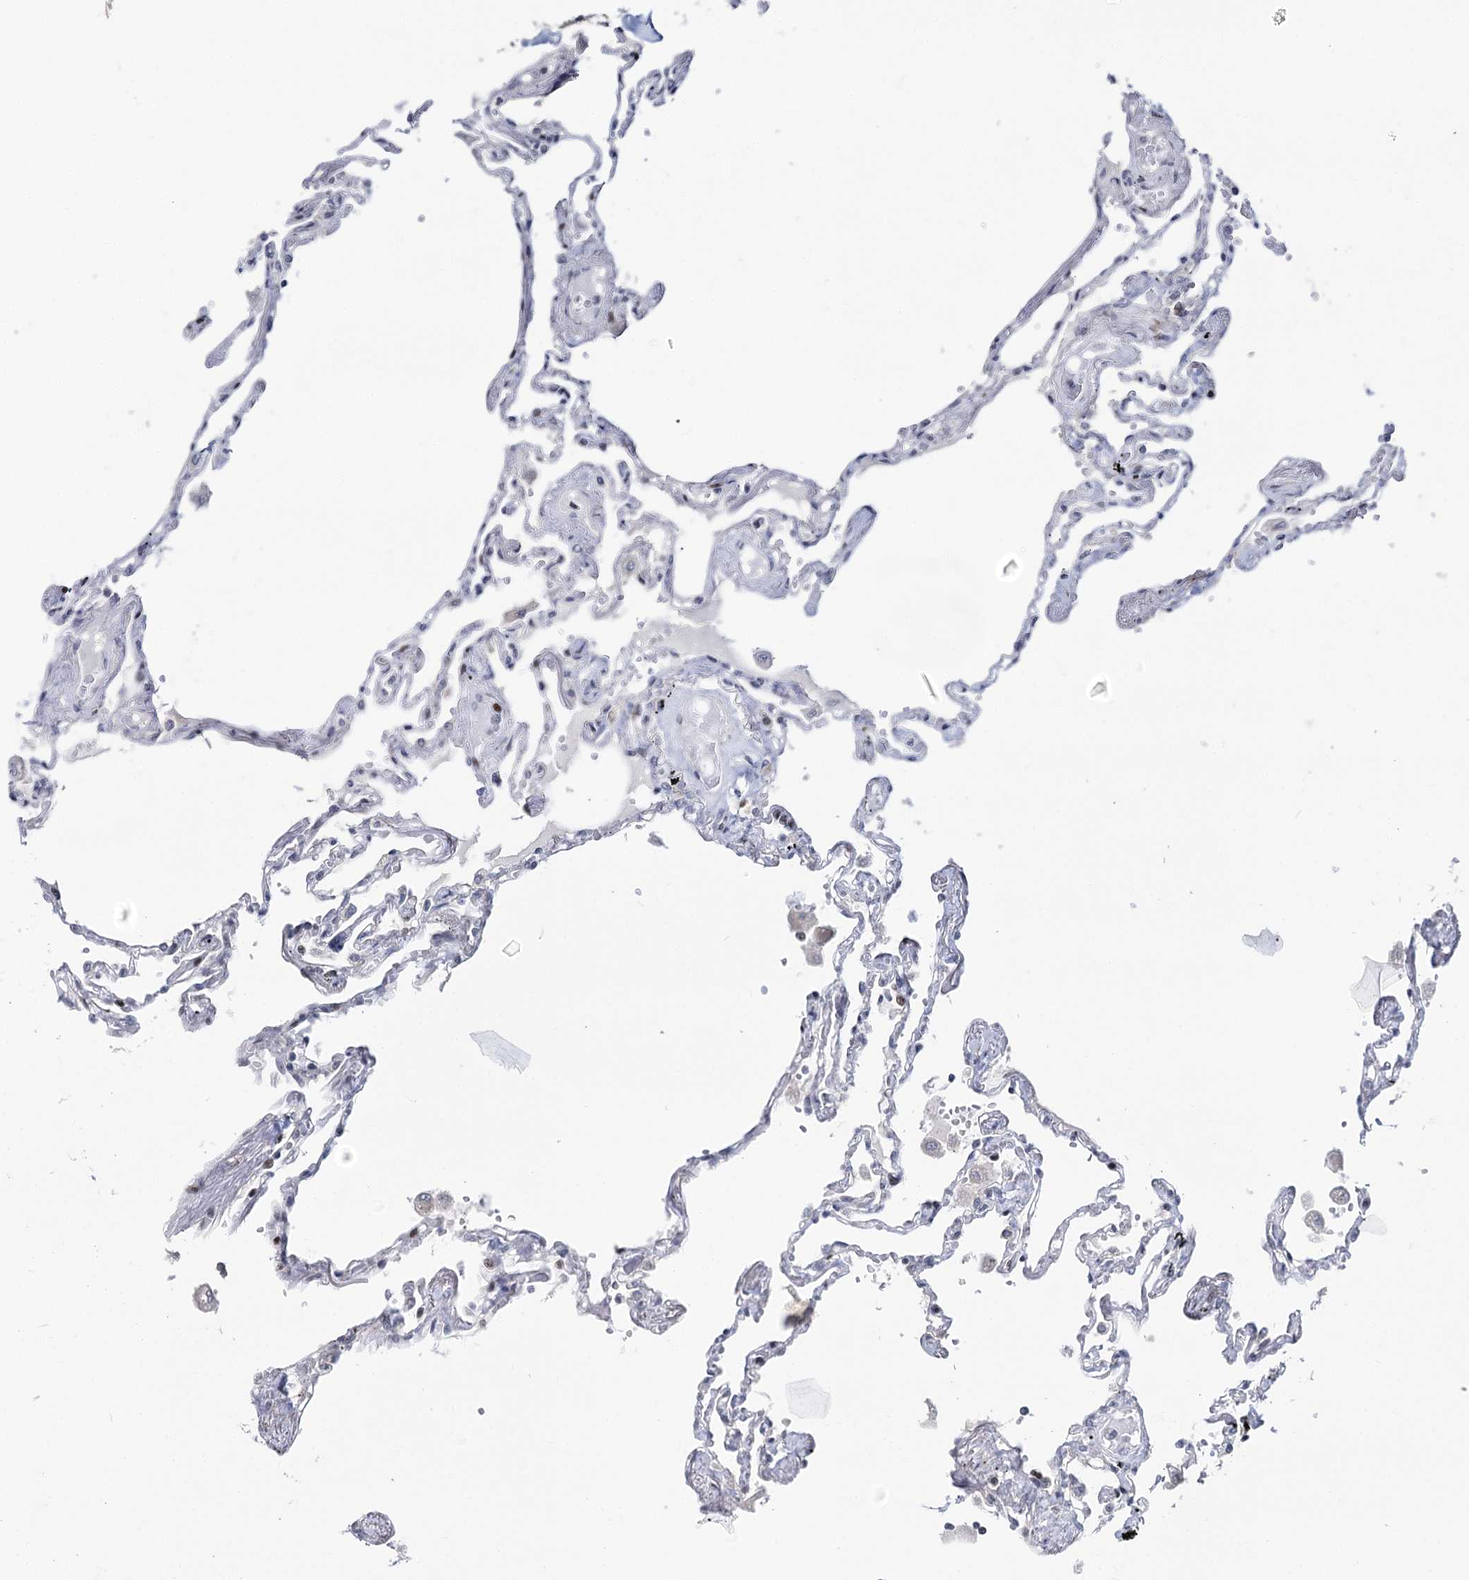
{"staining": {"intensity": "negative", "quantity": "none", "location": "none"}, "tissue": "lung", "cell_type": "Alveolar cells", "image_type": "normal", "snomed": [{"axis": "morphology", "description": "Normal tissue, NOS"}, {"axis": "topography", "description": "Lung"}], "caption": "A micrograph of human lung is negative for staining in alveolar cells. (Brightfield microscopy of DAB IHC at high magnification).", "gene": "PTGR1", "patient": {"sex": "female", "age": 67}}